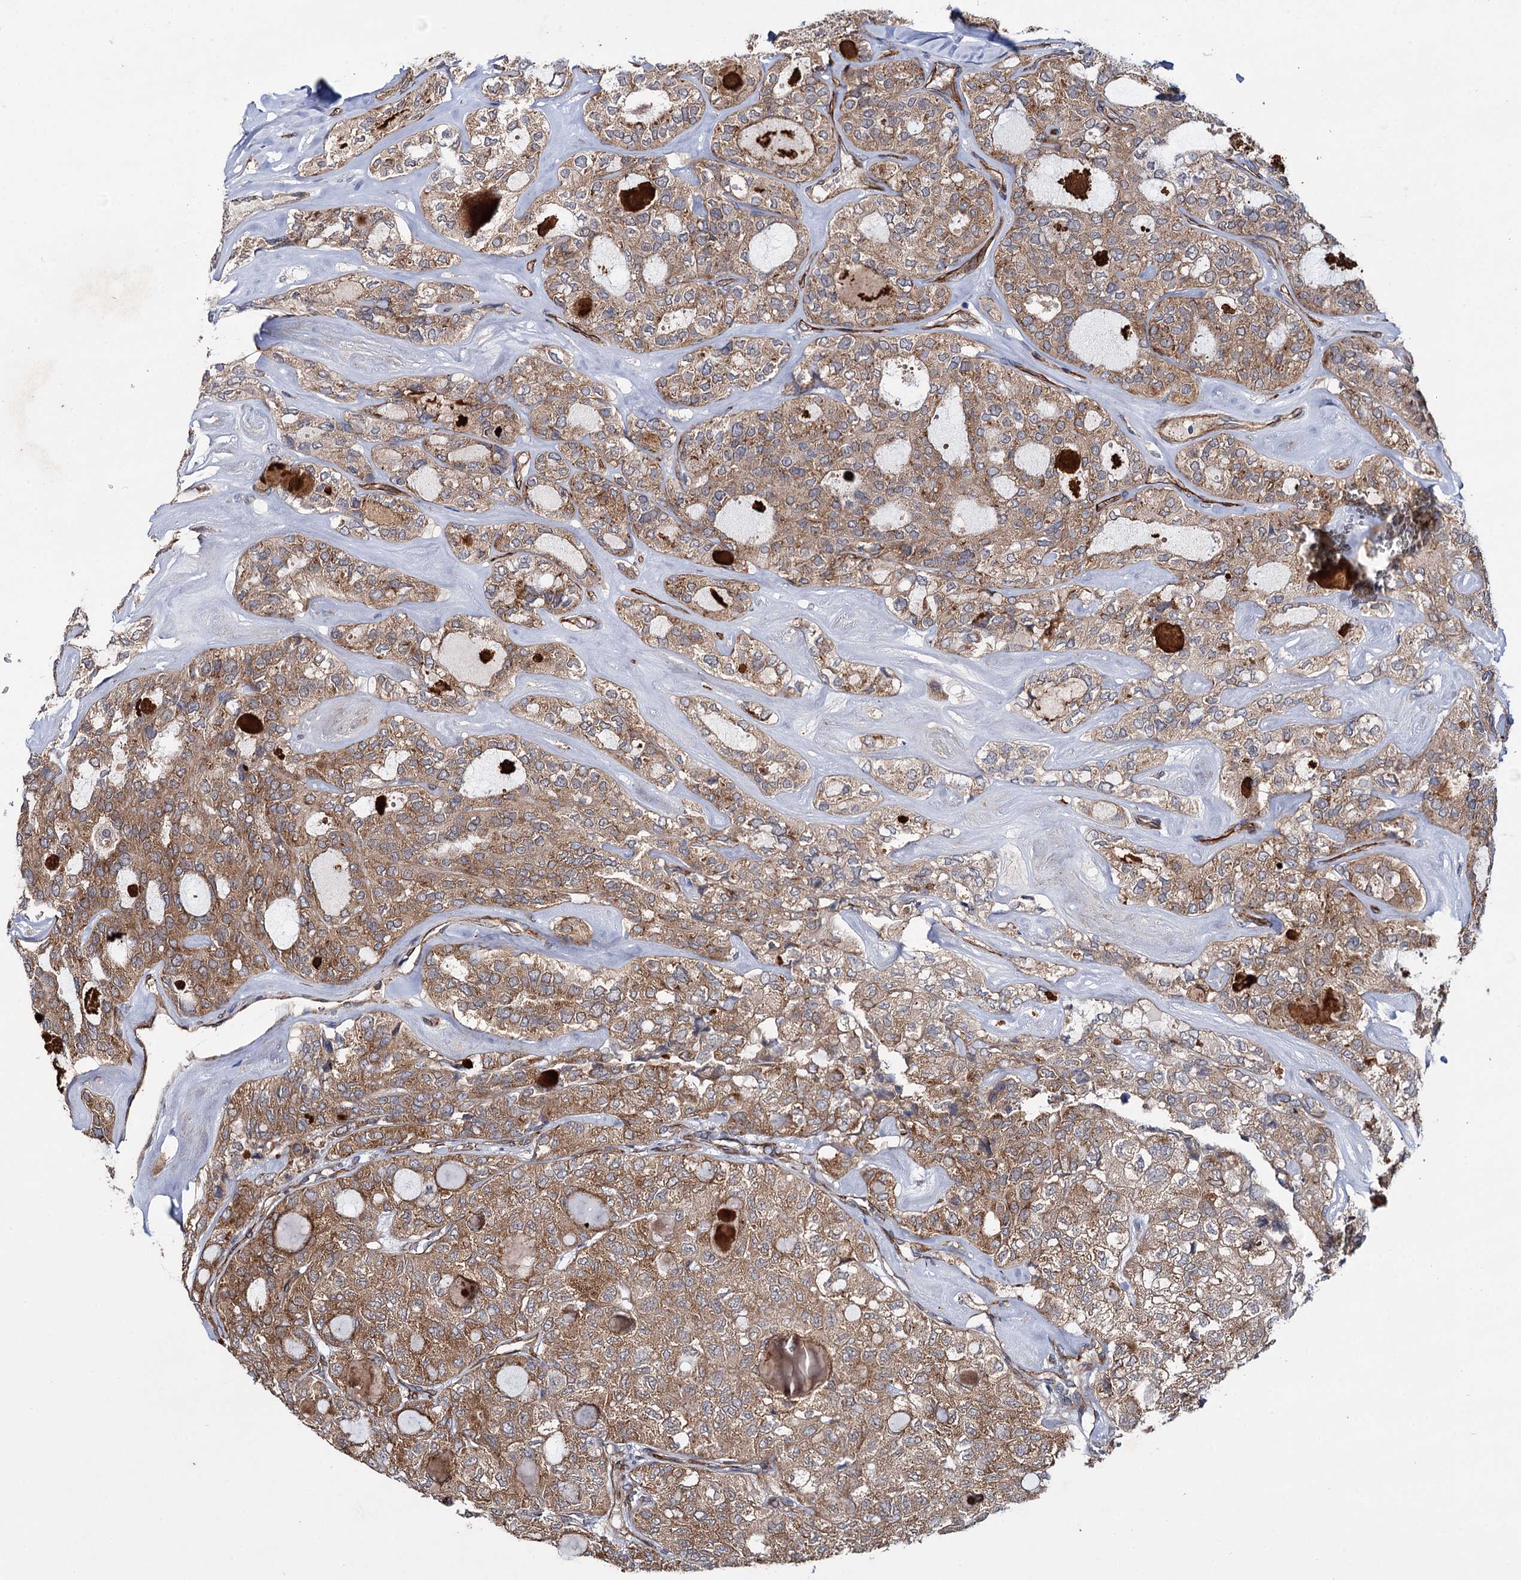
{"staining": {"intensity": "moderate", "quantity": ">75%", "location": "cytoplasmic/membranous"}, "tissue": "thyroid cancer", "cell_type": "Tumor cells", "image_type": "cancer", "snomed": [{"axis": "morphology", "description": "Follicular adenoma carcinoma, NOS"}, {"axis": "topography", "description": "Thyroid gland"}], "caption": "Human thyroid follicular adenoma carcinoma stained with a brown dye shows moderate cytoplasmic/membranous positive positivity in about >75% of tumor cells.", "gene": "SPATS2", "patient": {"sex": "male", "age": 75}}